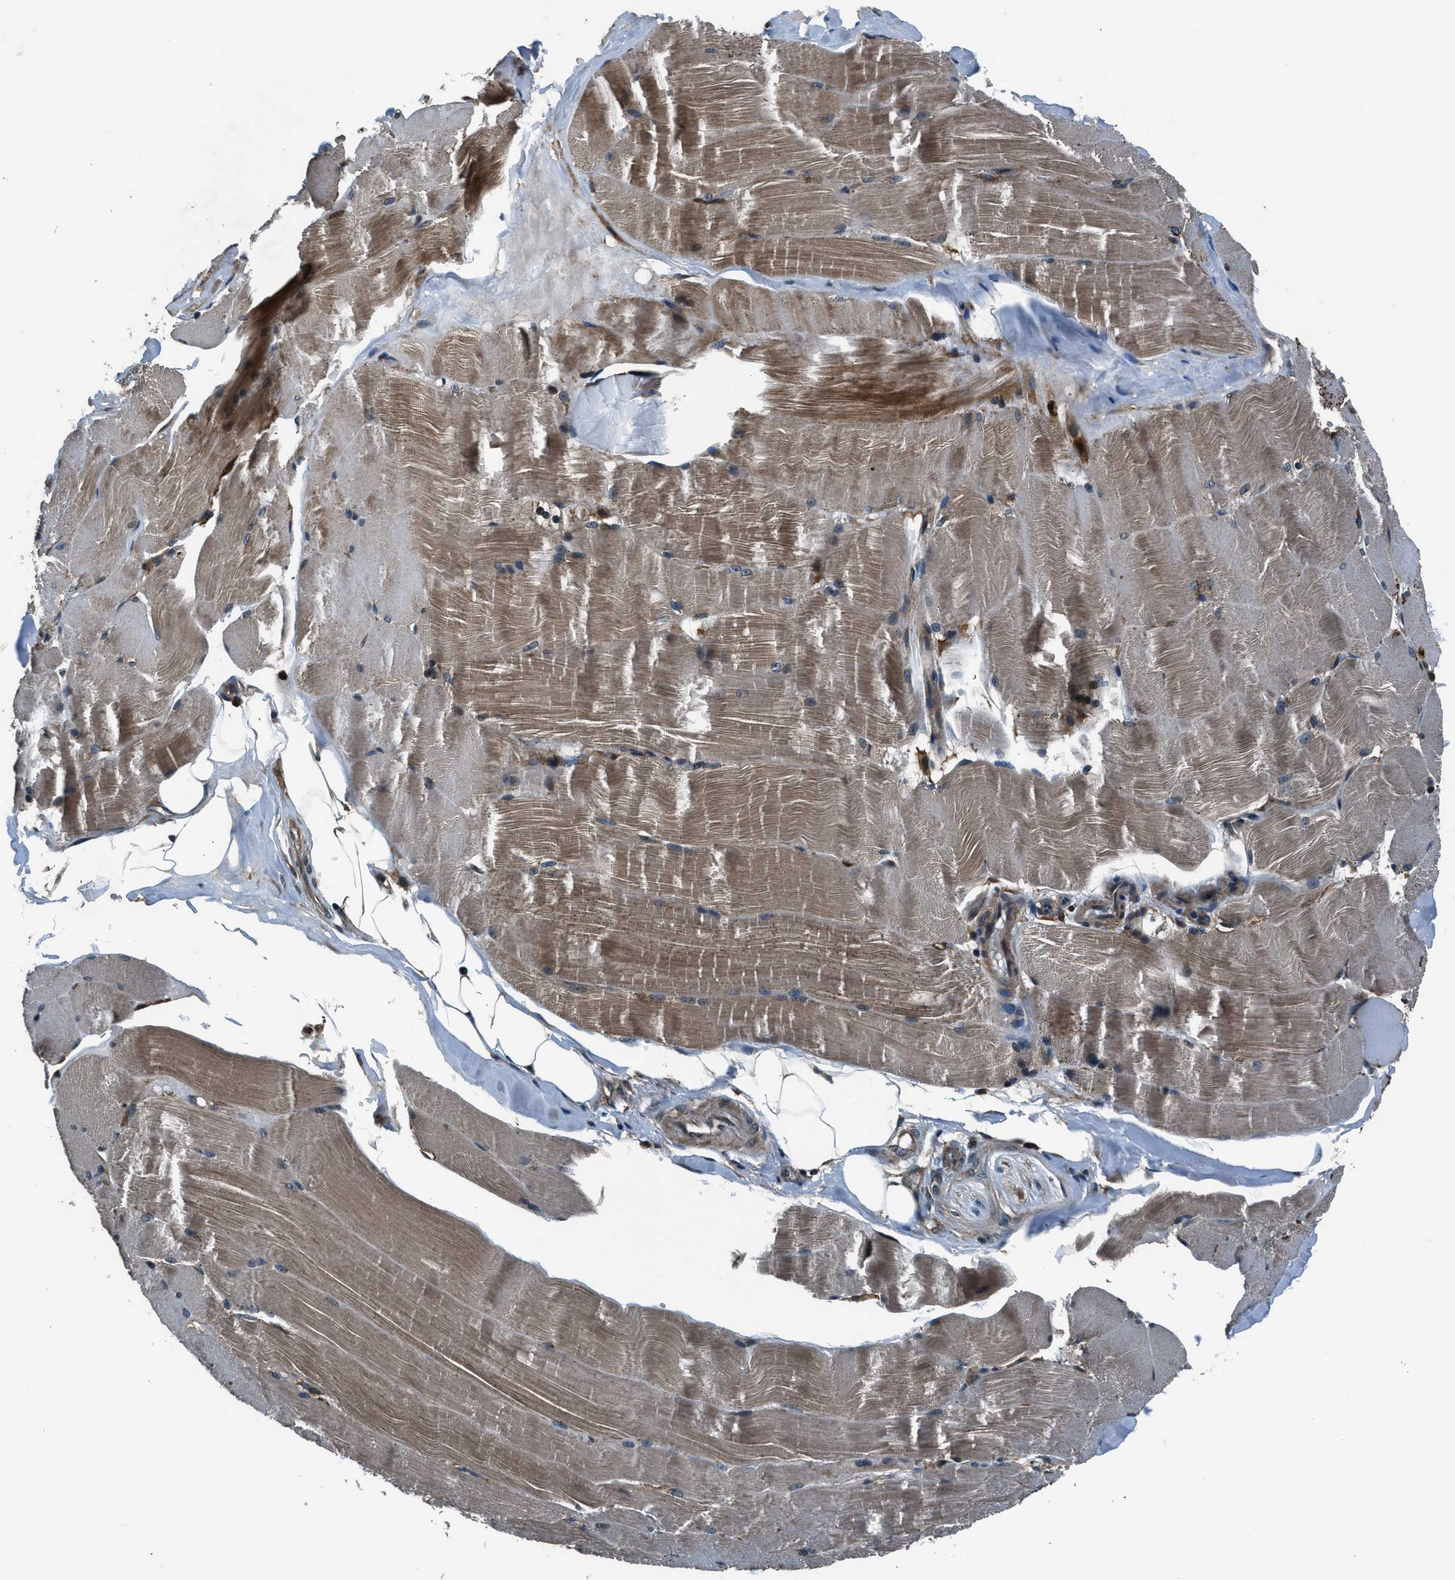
{"staining": {"intensity": "strong", "quantity": "25%-75%", "location": "cytoplasmic/membranous"}, "tissue": "skeletal muscle", "cell_type": "Myocytes", "image_type": "normal", "snomed": [{"axis": "morphology", "description": "Normal tissue, NOS"}, {"axis": "topography", "description": "Skin"}, {"axis": "topography", "description": "Skeletal muscle"}], "caption": "Strong cytoplasmic/membranous staining is identified in about 25%-75% of myocytes in benign skeletal muscle. The staining was performed using DAB (3,3'-diaminobenzidine) to visualize the protein expression in brown, while the nuclei were stained in blue with hematoxylin (Magnification: 20x).", "gene": "ARHGEF11", "patient": {"sex": "male", "age": 83}}